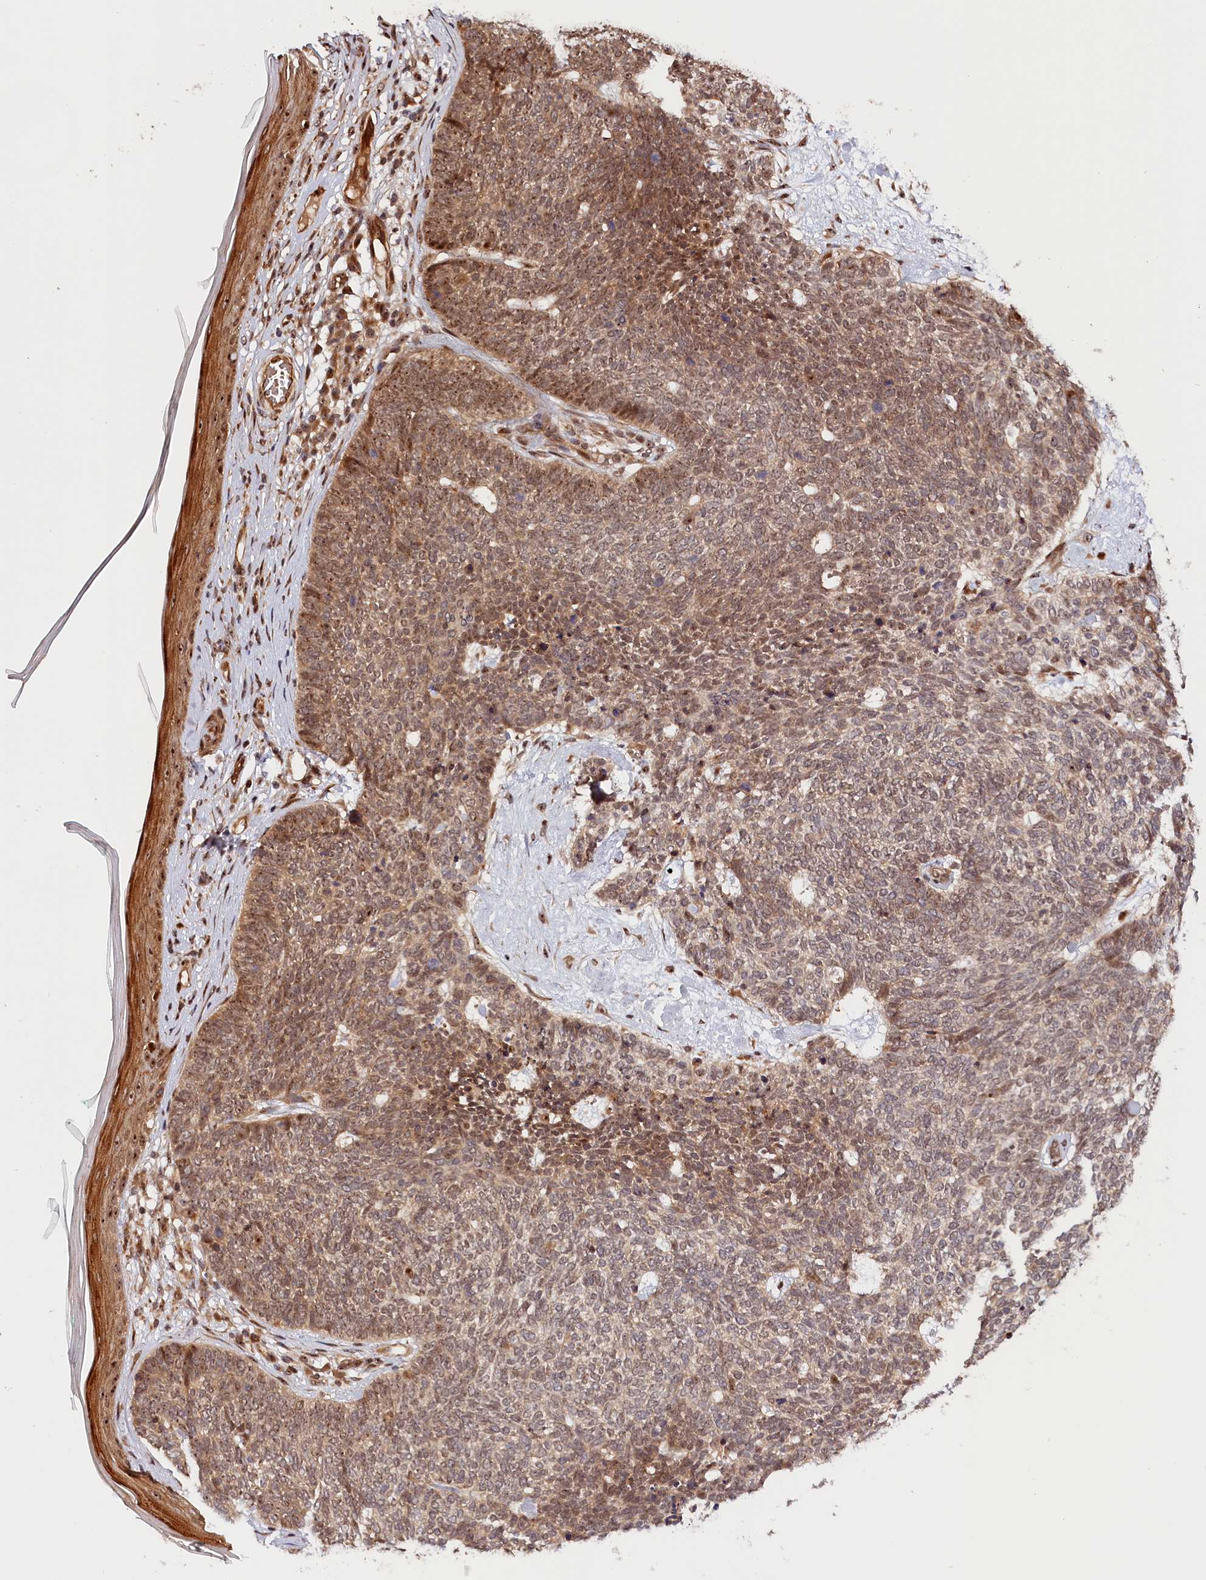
{"staining": {"intensity": "moderate", "quantity": ">75%", "location": "cytoplasmic/membranous,nuclear"}, "tissue": "skin cancer", "cell_type": "Tumor cells", "image_type": "cancer", "snomed": [{"axis": "morphology", "description": "Basal cell carcinoma"}, {"axis": "topography", "description": "Skin"}], "caption": "Protein expression analysis of human skin cancer (basal cell carcinoma) reveals moderate cytoplasmic/membranous and nuclear positivity in approximately >75% of tumor cells.", "gene": "ANKRD24", "patient": {"sex": "female", "age": 84}}